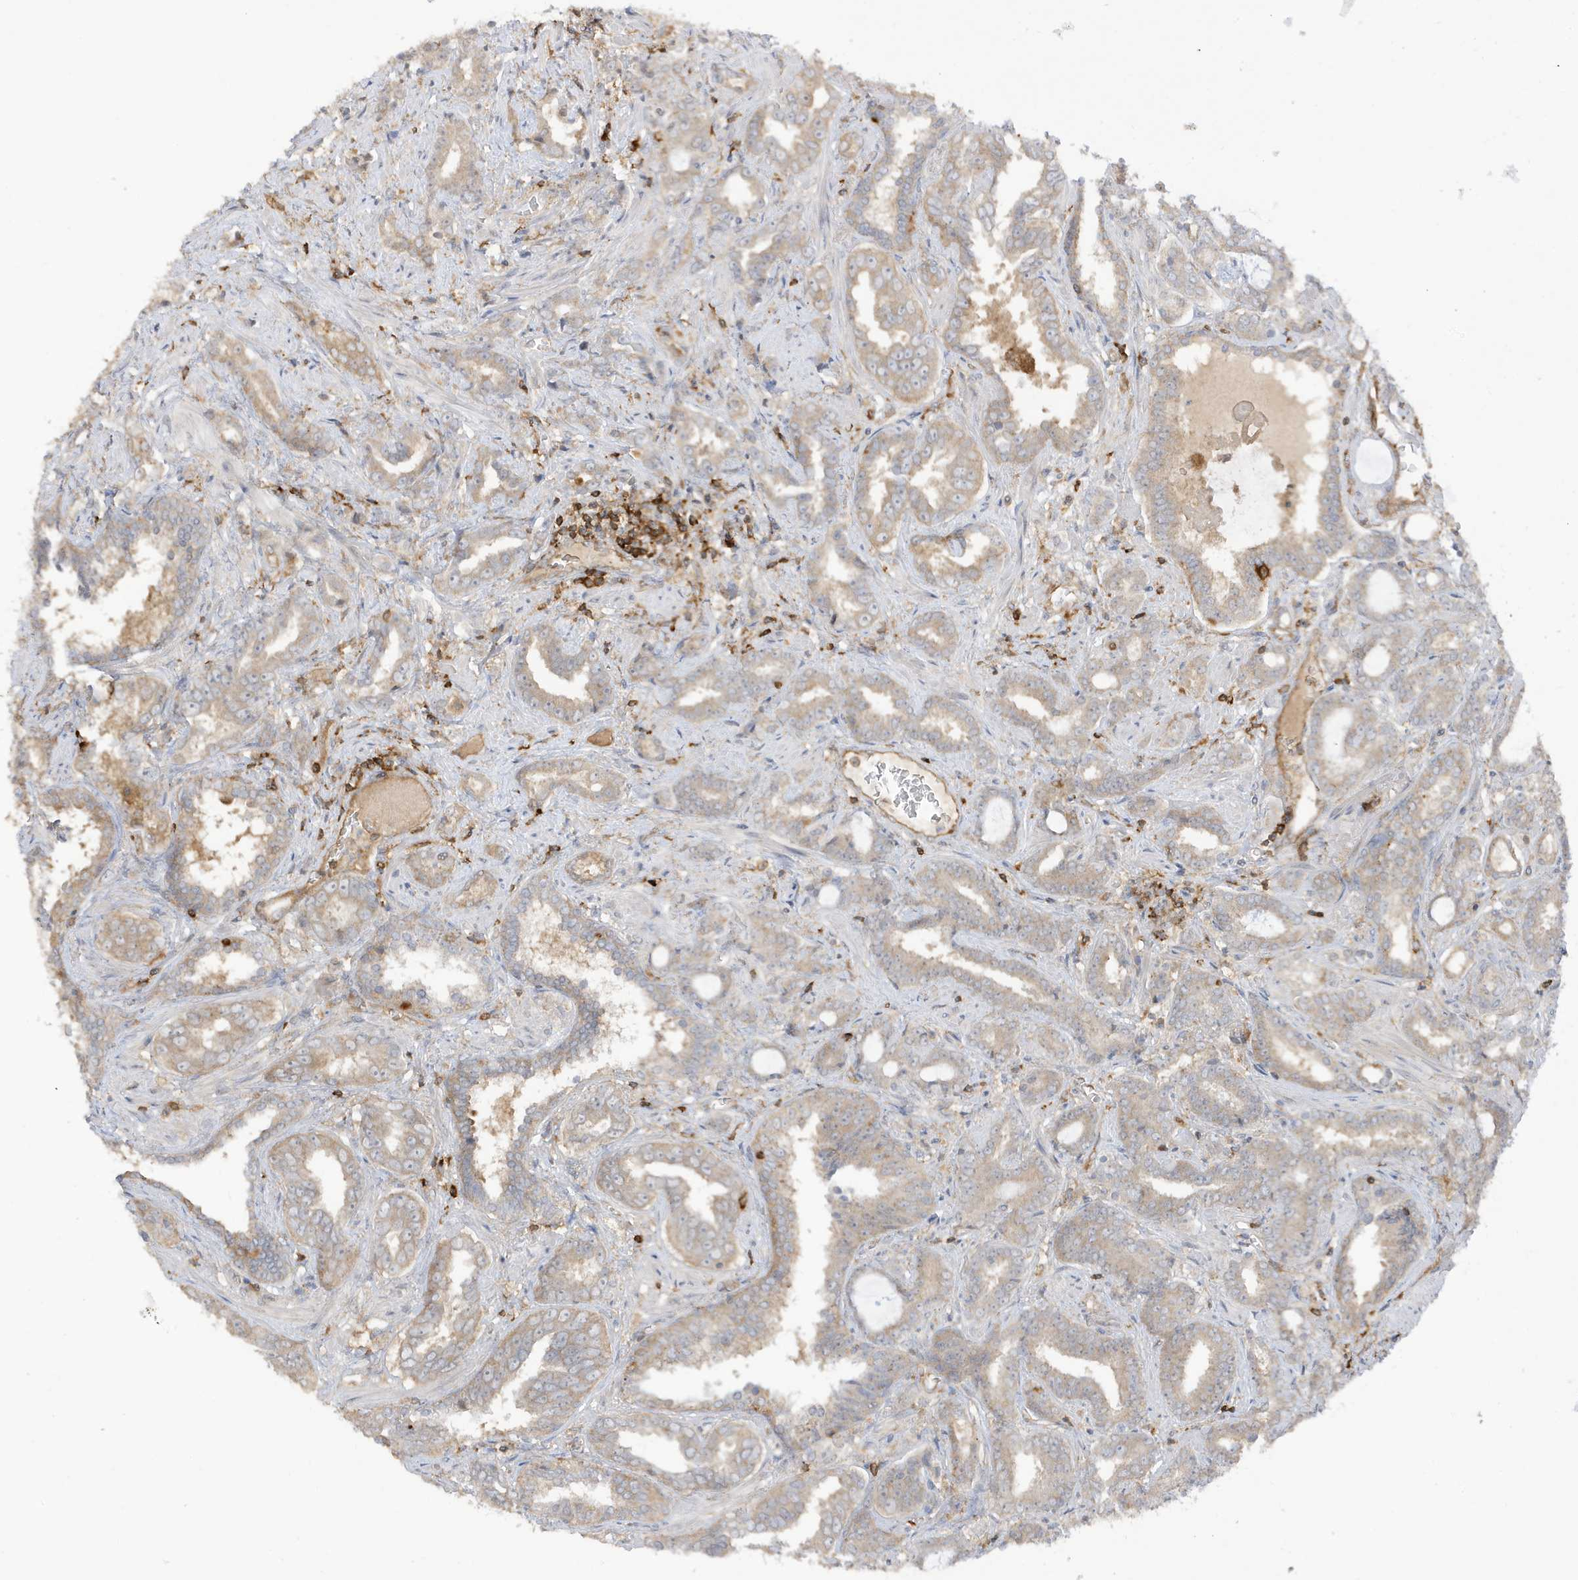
{"staining": {"intensity": "negative", "quantity": "none", "location": "none"}, "tissue": "prostate cancer", "cell_type": "Tumor cells", "image_type": "cancer", "snomed": [{"axis": "morphology", "description": "Adenocarcinoma, High grade"}, {"axis": "topography", "description": "Prostate and seminal vesicle, NOS"}], "caption": "Tumor cells are negative for protein expression in human prostate cancer (adenocarcinoma (high-grade)).", "gene": "PHACTR2", "patient": {"sex": "male", "age": 67}}